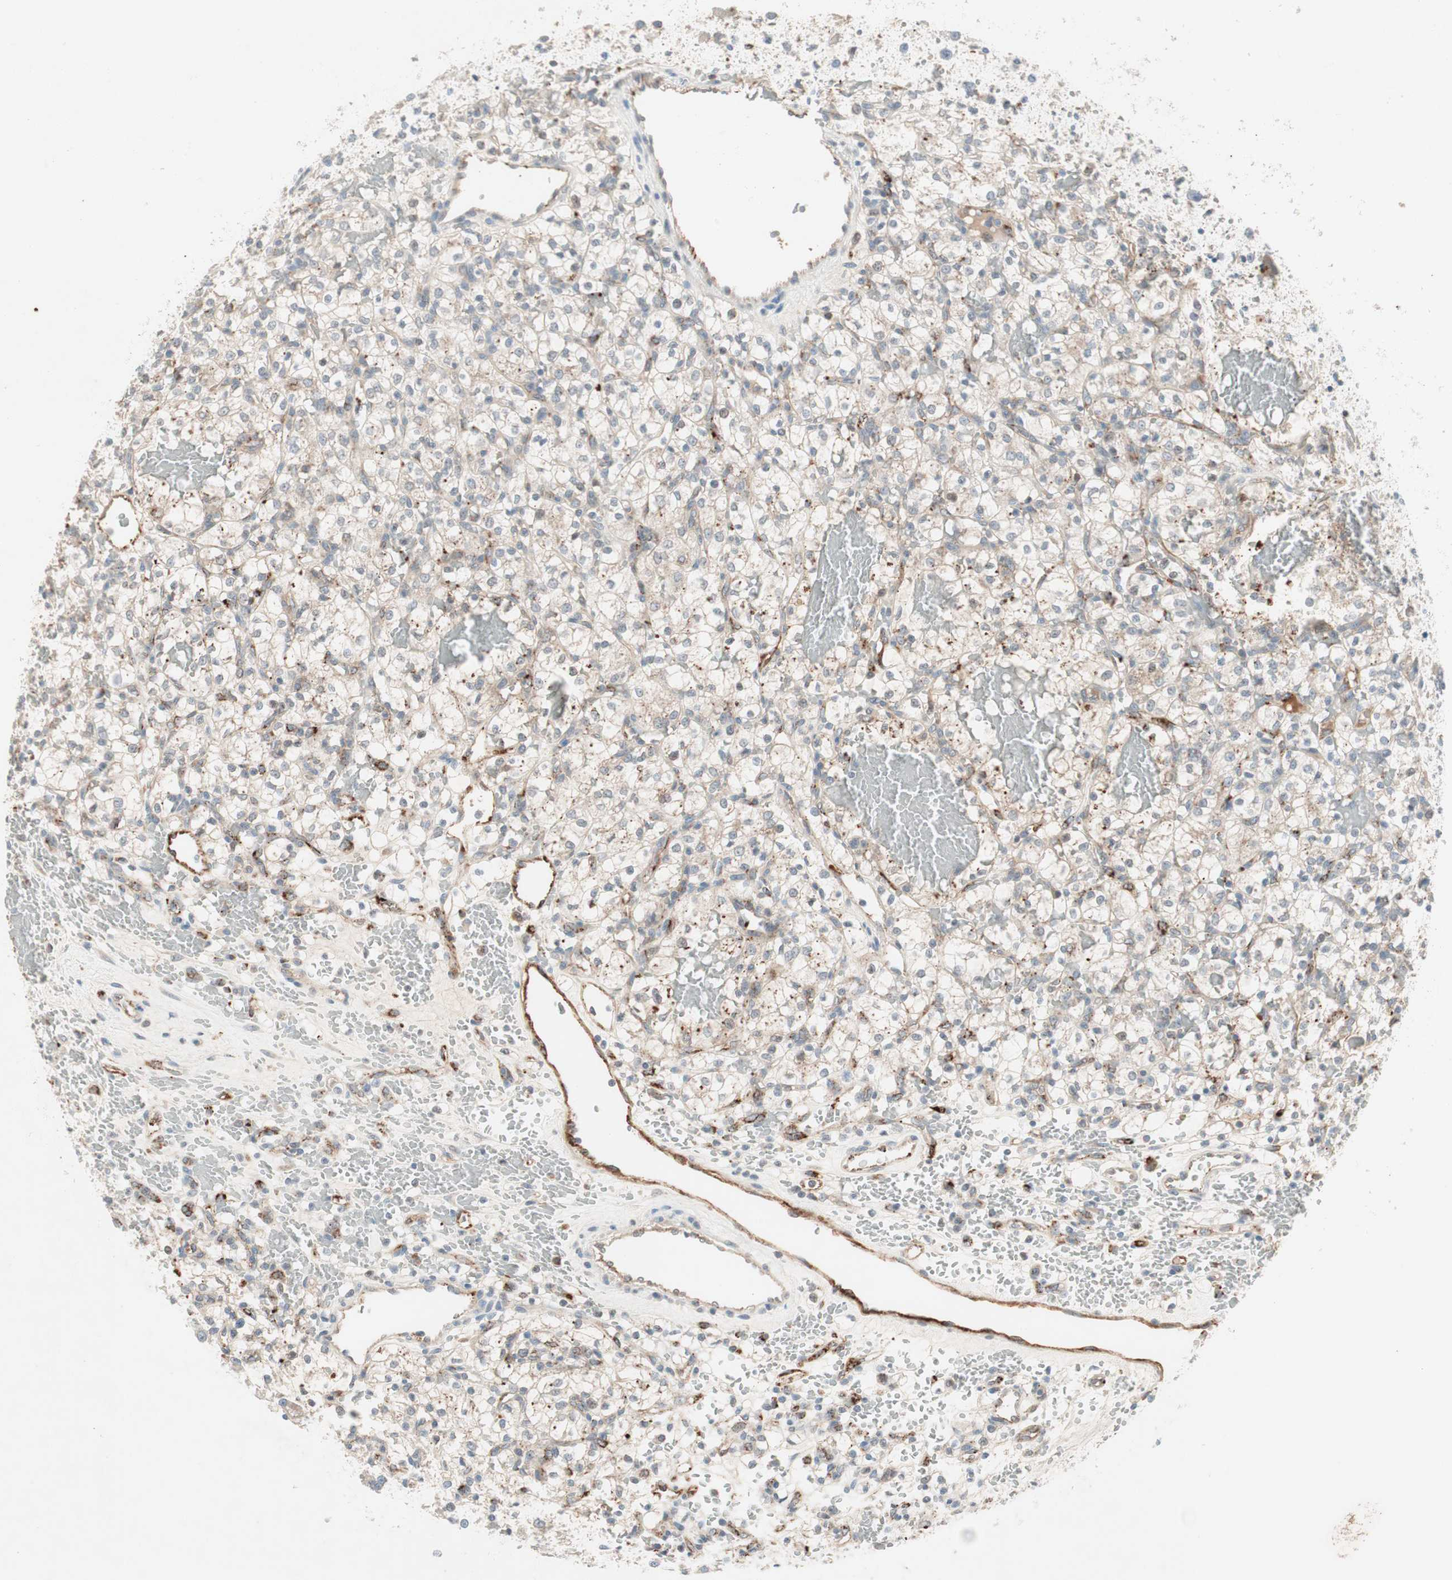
{"staining": {"intensity": "weak", "quantity": "25%-75%", "location": "cytoplasmic/membranous"}, "tissue": "renal cancer", "cell_type": "Tumor cells", "image_type": "cancer", "snomed": [{"axis": "morphology", "description": "Adenocarcinoma, NOS"}, {"axis": "topography", "description": "Kidney"}], "caption": "Protein staining demonstrates weak cytoplasmic/membranous staining in about 25%-75% of tumor cells in renal cancer.", "gene": "FGFR4", "patient": {"sex": "female", "age": 60}}